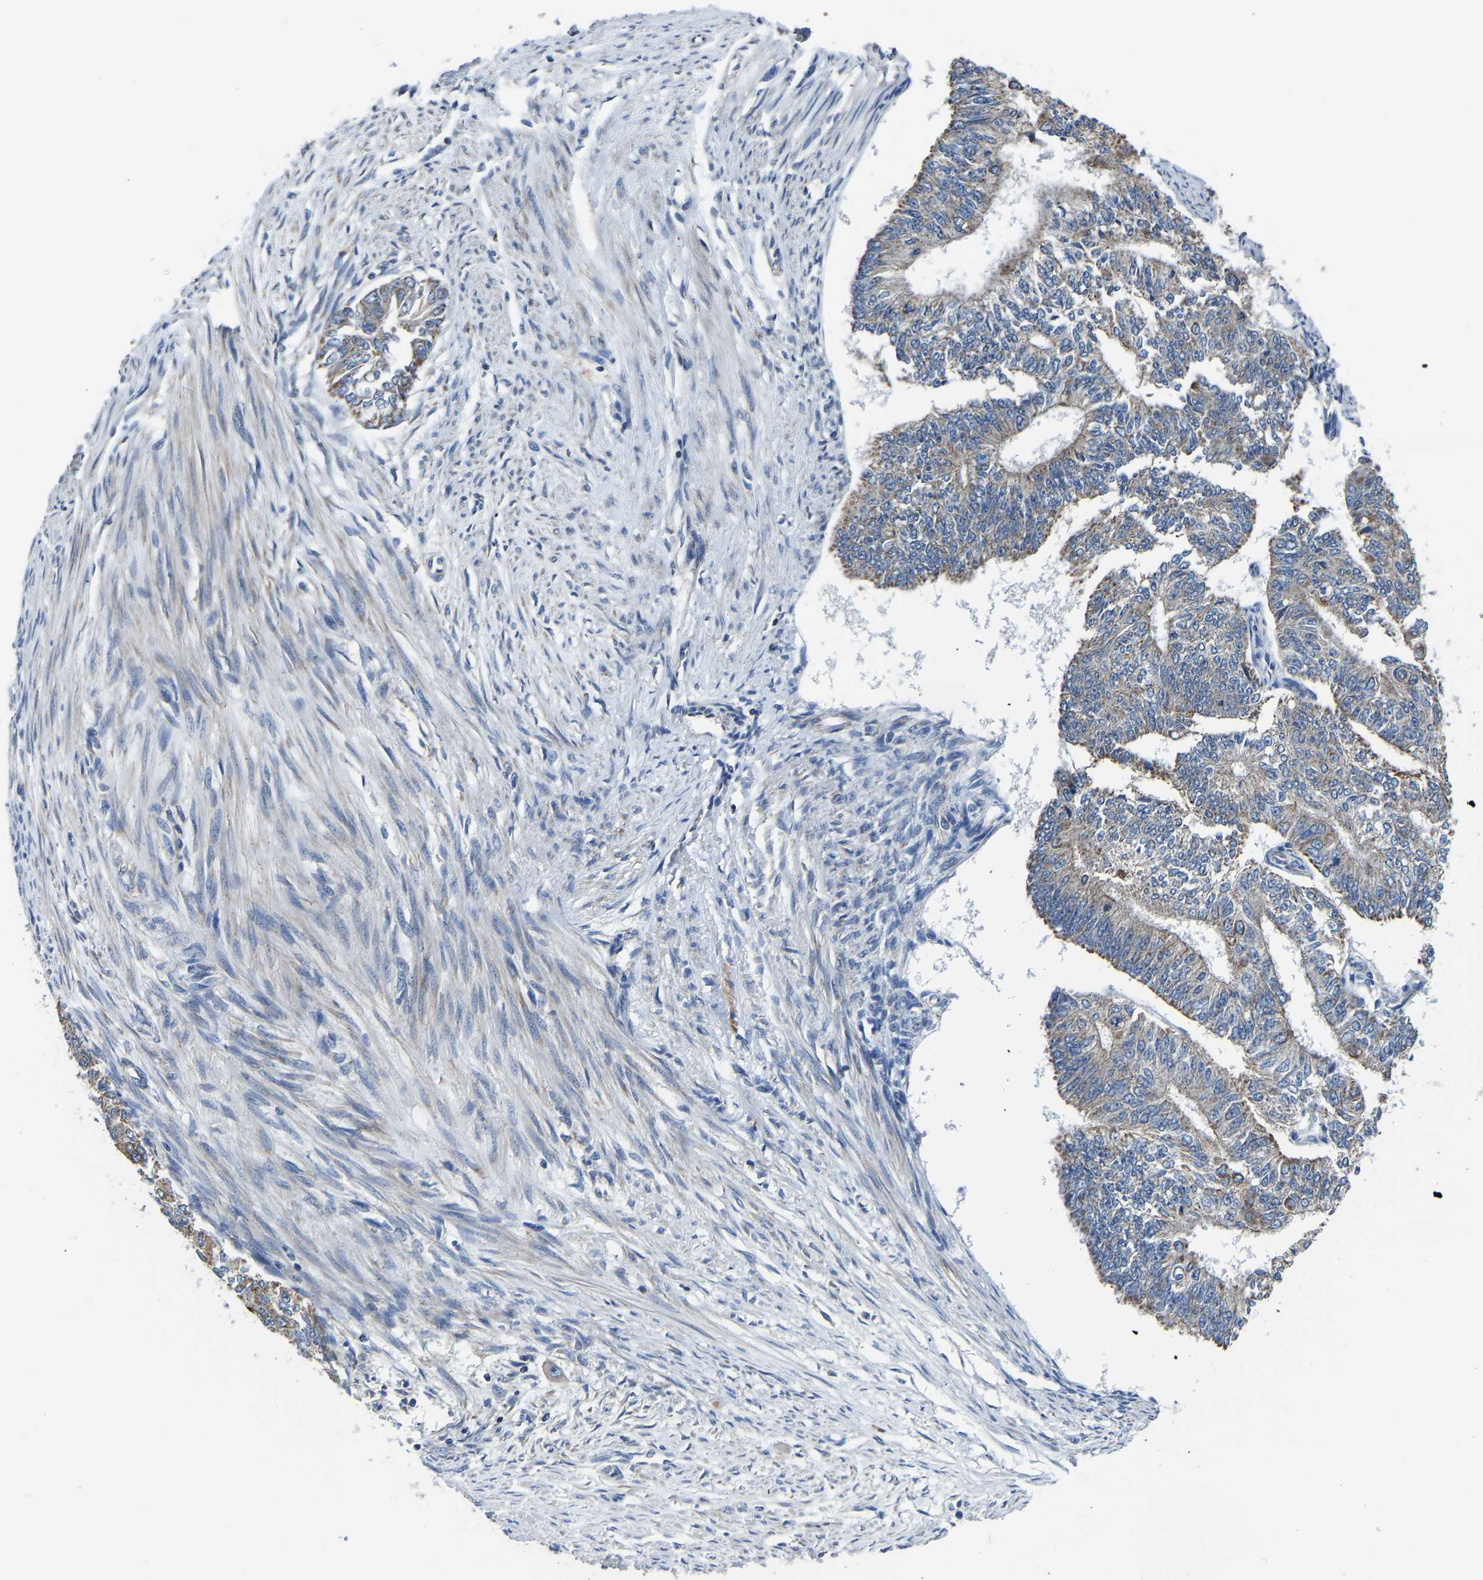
{"staining": {"intensity": "weak", "quantity": ">75%", "location": "cytoplasmic/membranous"}, "tissue": "endometrial cancer", "cell_type": "Tumor cells", "image_type": "cancer", "snomed": [{"axis": "morphology", "description": "Adenocarcinoma, NOS"}, {"axis": "topography", "description": "Endometrium"}], "caption": "Immunohistochemistry (IHC) (DAB) staining of human endometrial adenocarcinoma displays weak cytoplasmic/membranous protein expression in approximately >75% of tumor cells.", "gene": "AGK", "patient": {"sex": "female", "age": 32}}